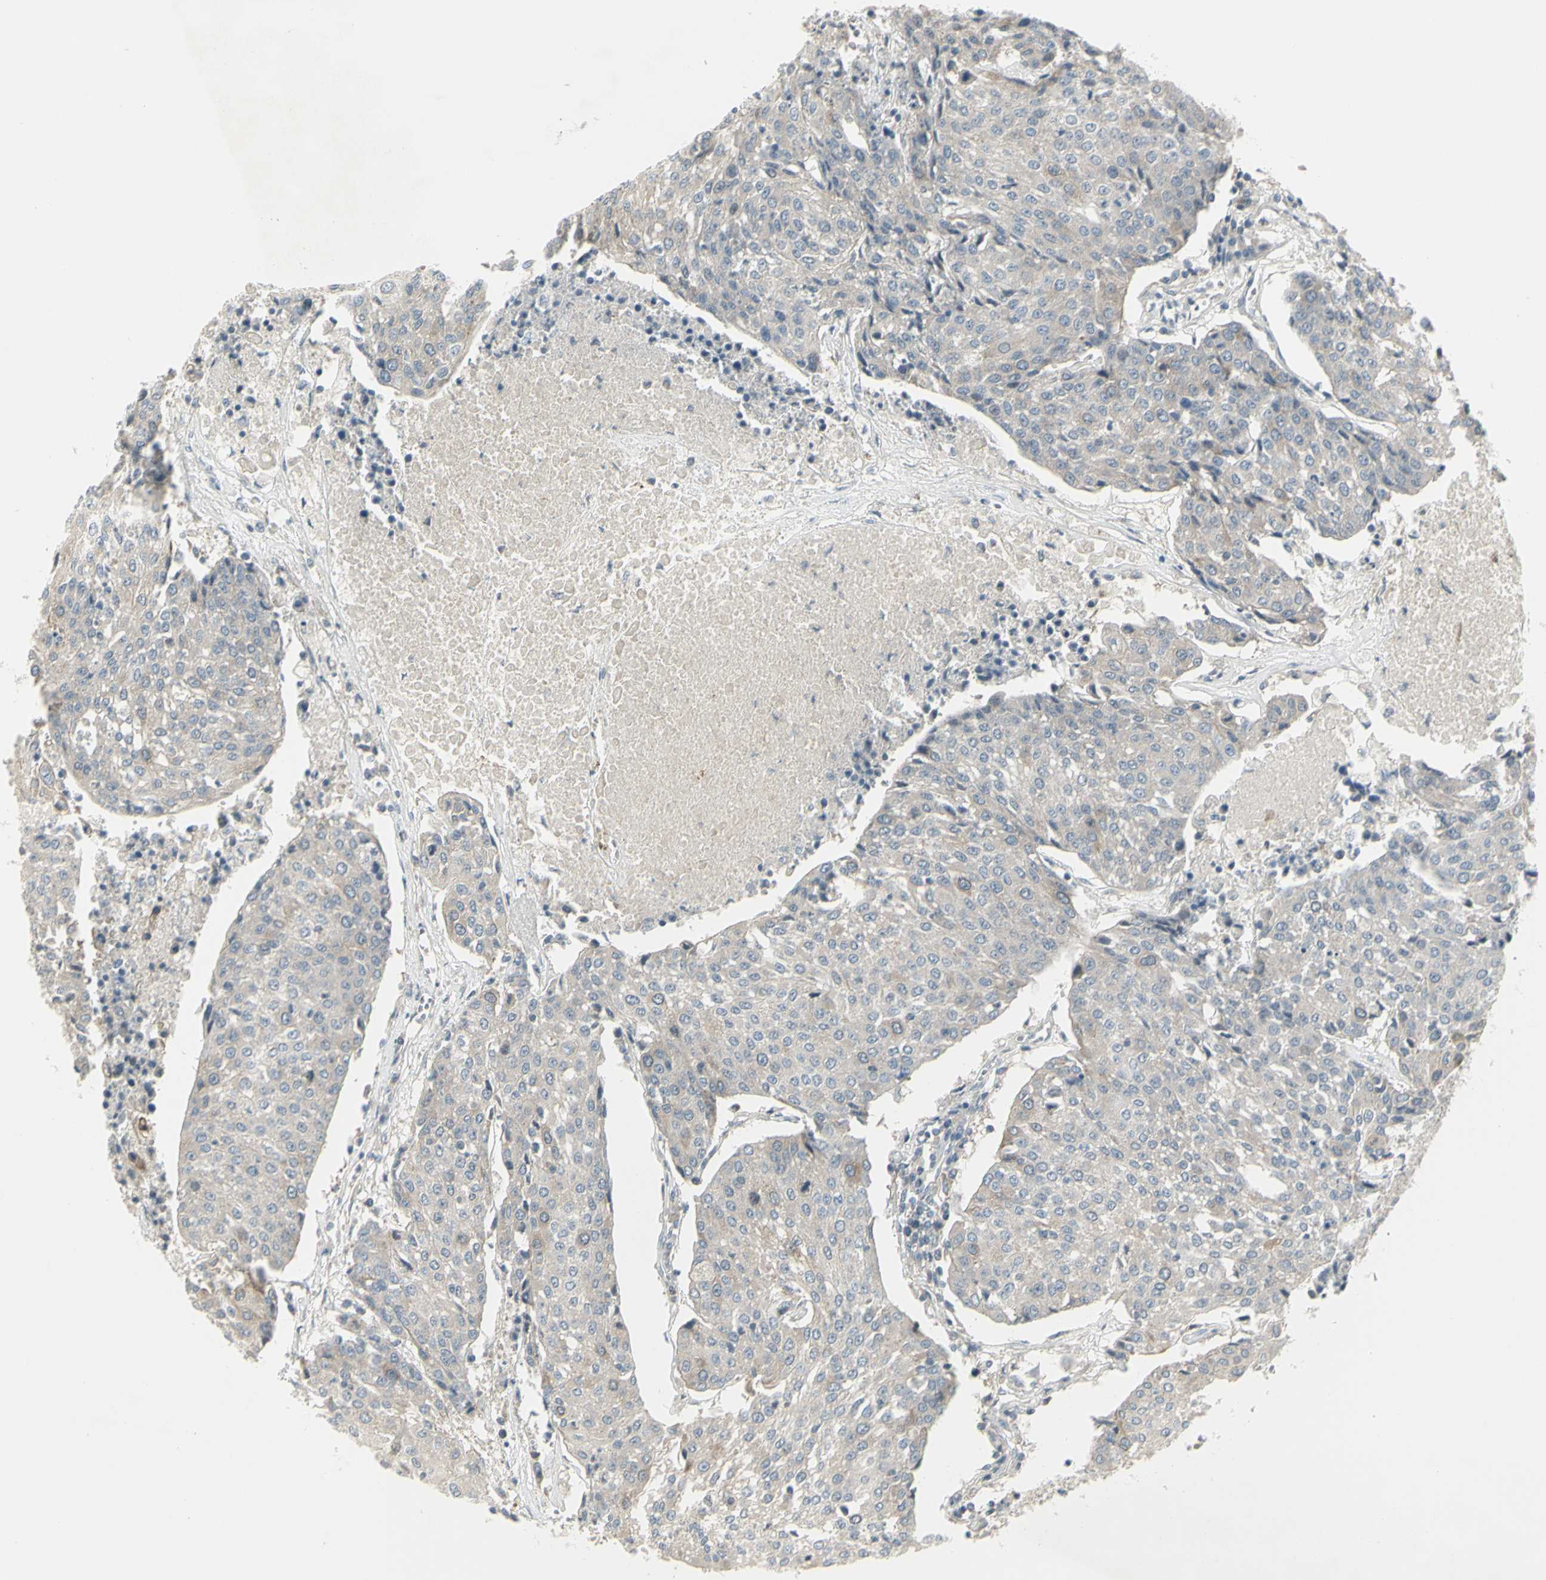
{"staining": {"intensity": "weak", "quantity": "<25%", "location": "cytoplasmic/membranous"}, "tissue": "urothelial cancer", "cell_type": "Tumor cells", "image_type": "cancer", "snomed": [{"axis": "morphology", "description": "Urothelial carcinoma, High grade"}, {"axis": "topography", "description": "Urinary bladder"}], "caption": "Tumor cells show no significant positivity in high-grade urothelial carcinoma.", "gene": "CCNB2", "patient": {"sex": "female", "age": 85}}